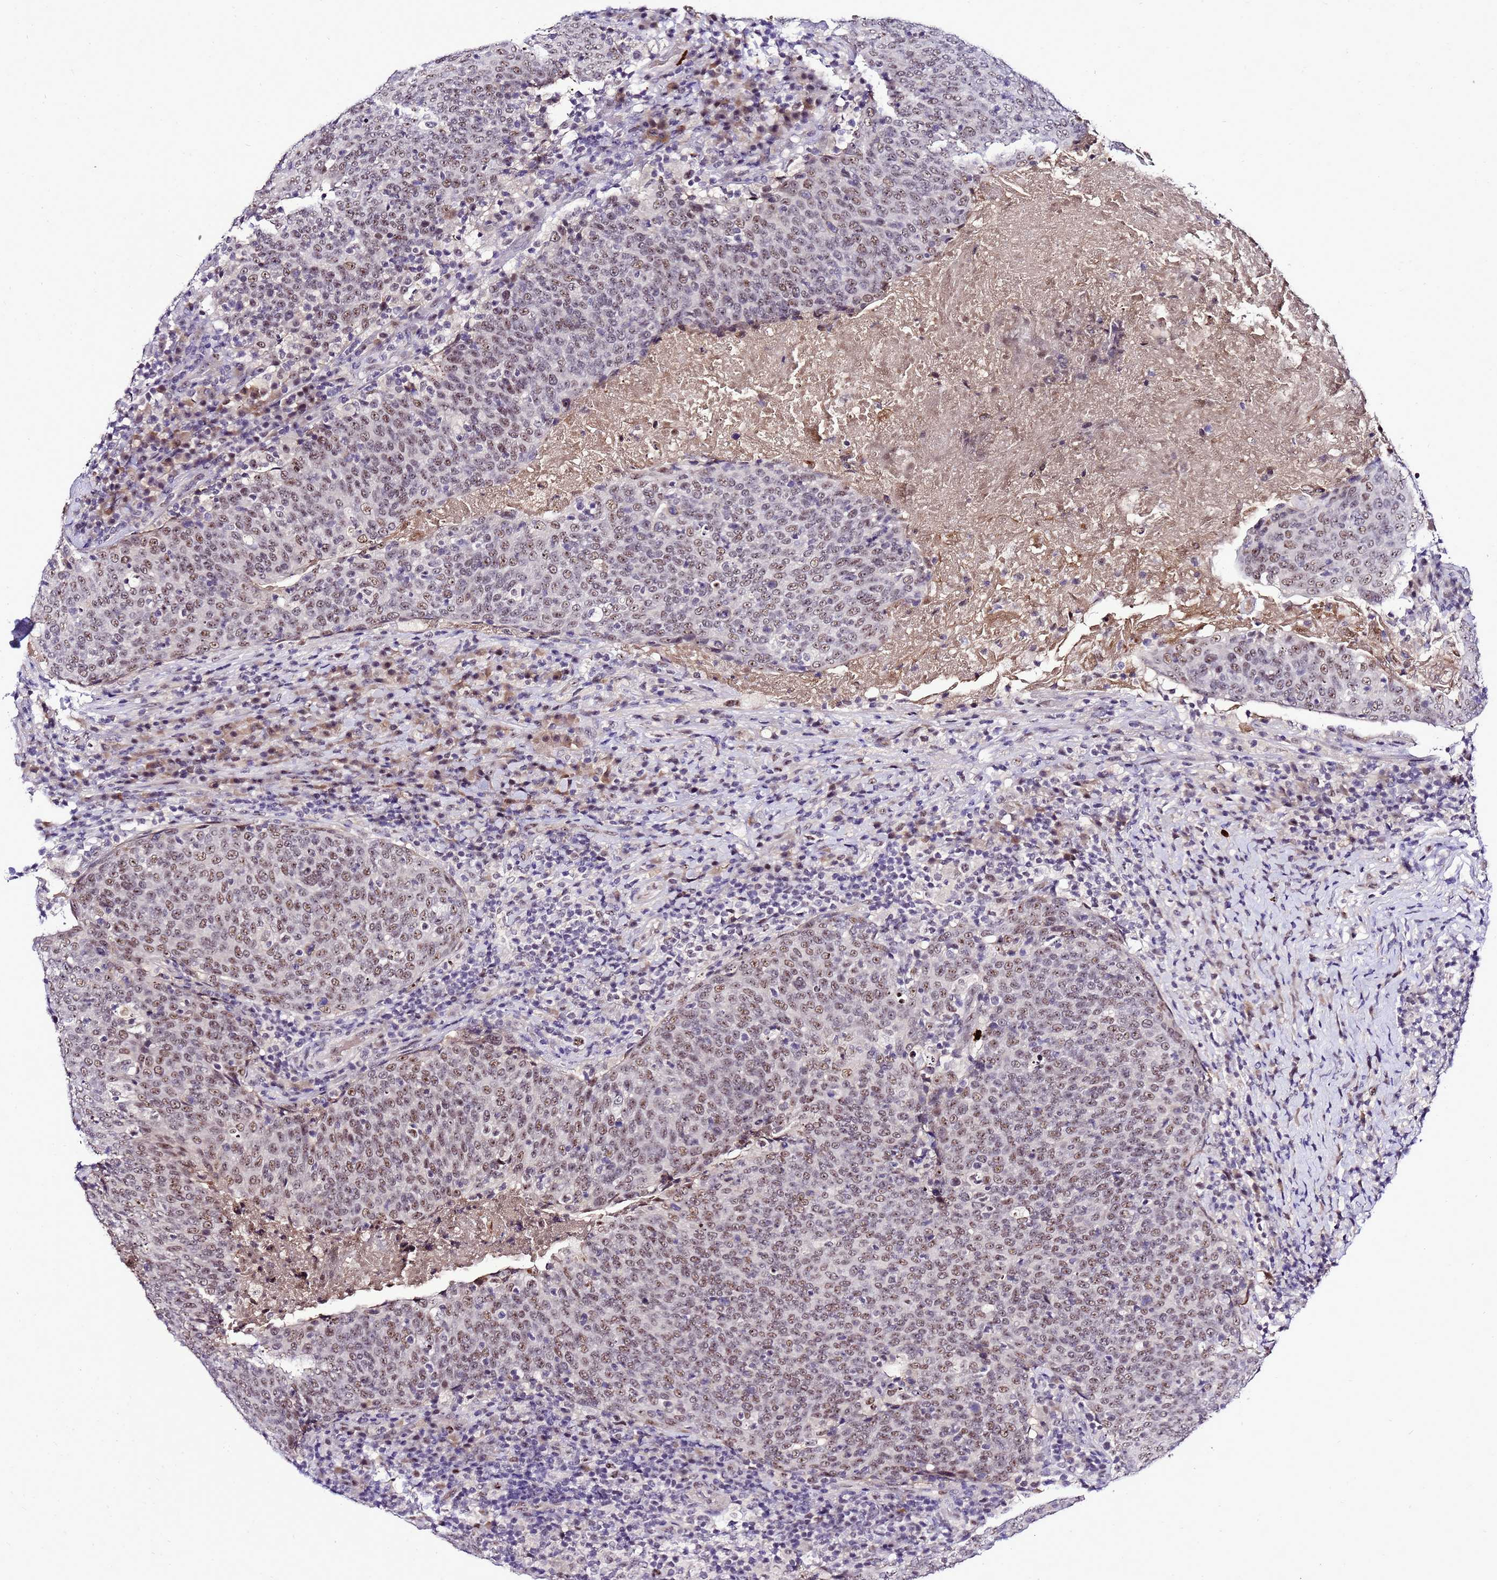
{"staining": {"intensity": "moderate", "quantity": ">75%", "location": "nuclear"}, "tissue": "head and neck cancer", "cell_type": "Tumor cells", "image_type": "cancer", "snomed": [{"axis": "morphology", "description": "Squamous cell carcinoma, NOS"}, {"axis": "morphology", "description": "Squamous cell carcinoma, metastatic, NOS"}, {"axis": "topography", "description": "Lymph node"}, {"axis": "topography", "description": "Head-Neck"}], "caption": "A medium amount of moderate nuclear staining is present in about >75% of tumor cells in head and neck metastatic squamous cell carcinoma tissue.", "gene": "C19orf47", "patient": {"sex": "male", "age": 62}}